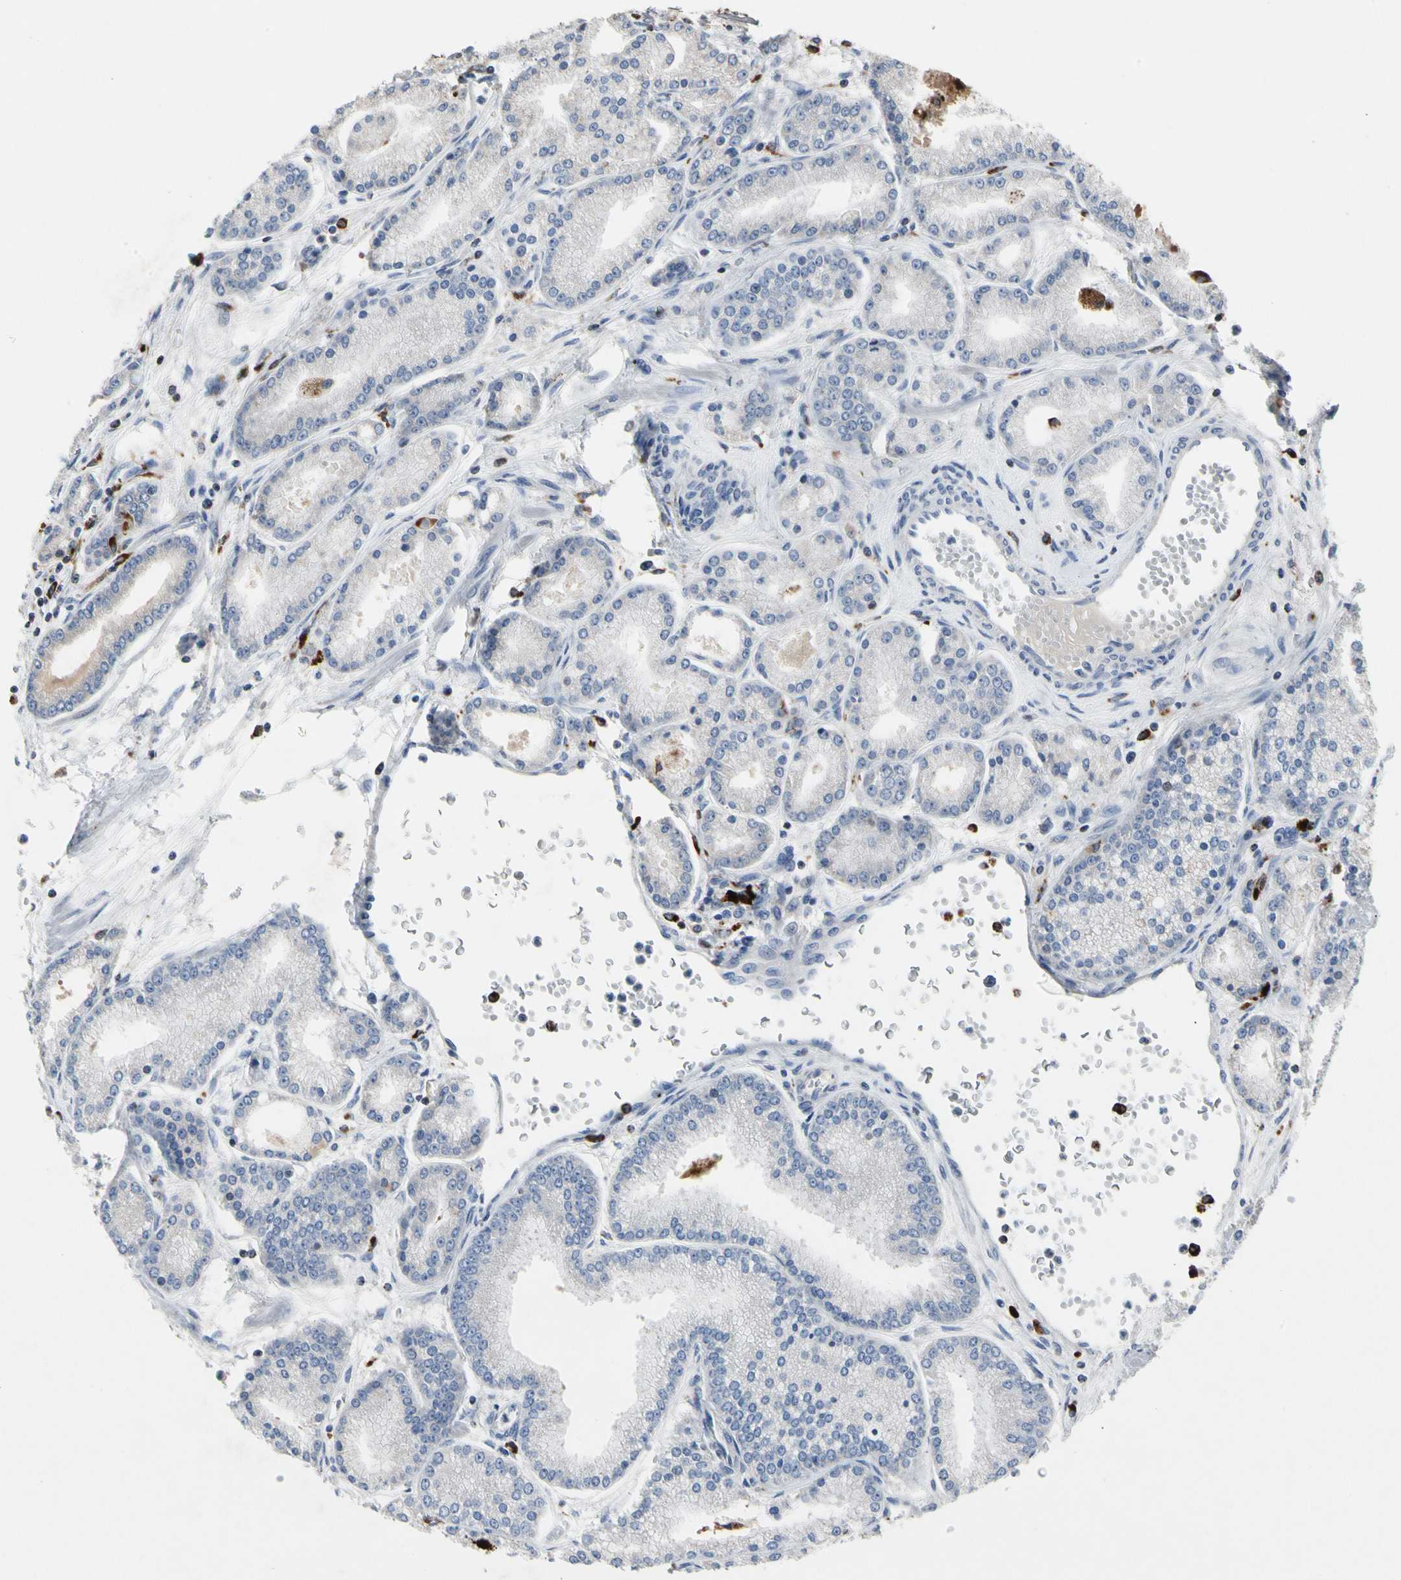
{"staining": {"intensity": "negative", "quantity": "none", "location": "none"}, "tissue": "prostate cancer", "cell_type": "Tumor cells", "image_type": "cancer", "snomed": [{"axis": "morphology", "description": "Adenocarcinoma, High grade"}, {"axis": "topography", "description": "Prostate"}], "caption": "Prostate cancer (adenocarcinoma (high-grade)) stained for a protein using immunohistochemistry (IHC) demonstrates no positivity tumor cells.", "gene": "ADA2", "patient": {"sex": "male", "age": 61}}